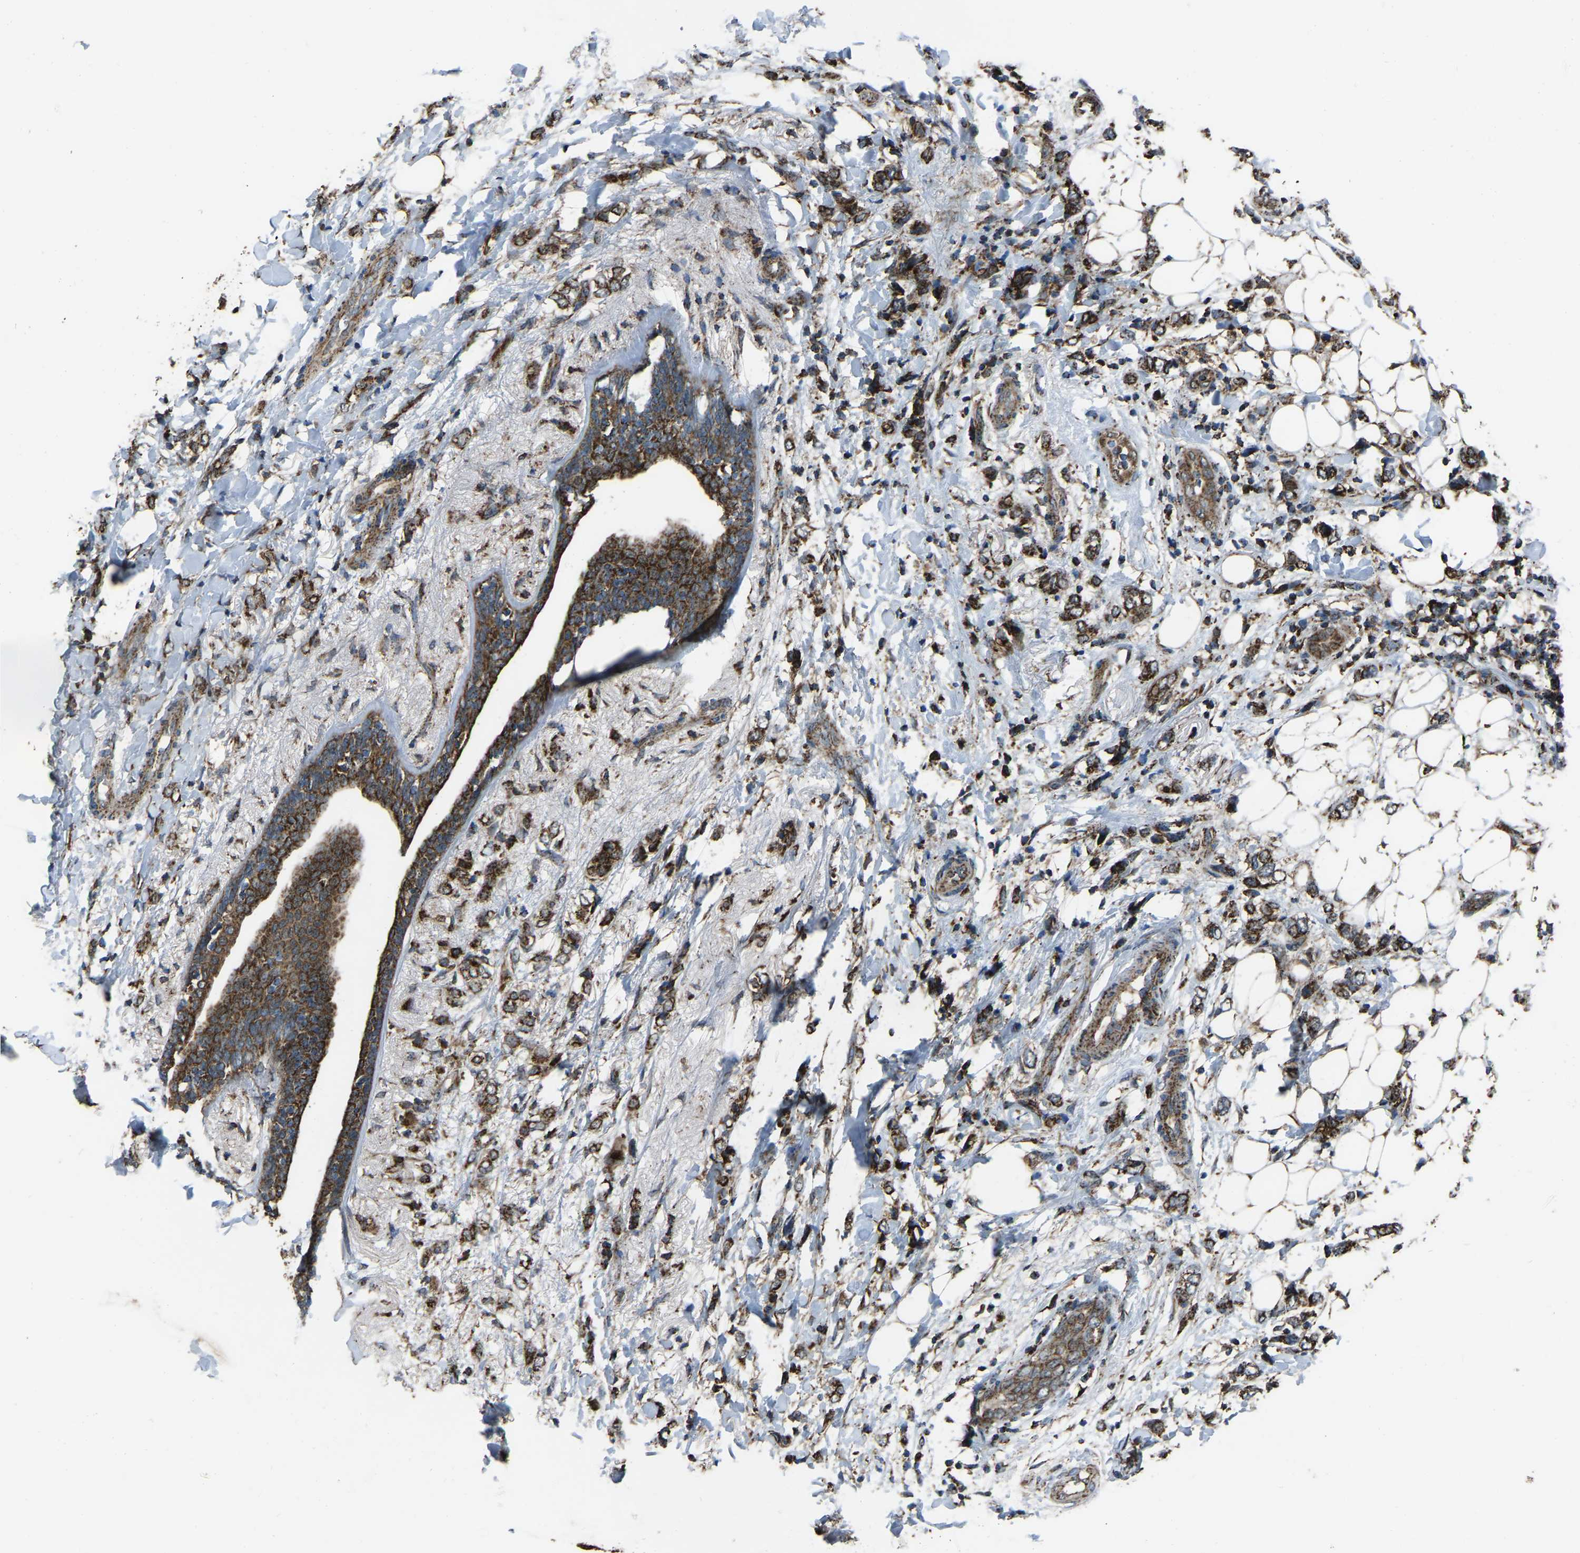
{"staining": {"intensity": "strong", "quantity": ">75%", "location": "cytoplasmic/membranous"}, "tissue": "breast cancer", "cell_type": "Tumor cells", "image_type": "cancer", "snomed": [{"axis": "morphology", "description": "Normal tissue, NOS"}, {"axis": "morphology", "description": "Lobular carcinoma"}, {"axis": "topography", "description": "Breast"}], "caption": "IHC image of human breast cancer (lobular carcinoma) stained for a protein (brown), which shows high levels of strong cytoplasmic/membranous expression in approximately >75% of tumor cells.", "gene": "AKR1A1", "patient": {"sex": "female", "age": 47}}